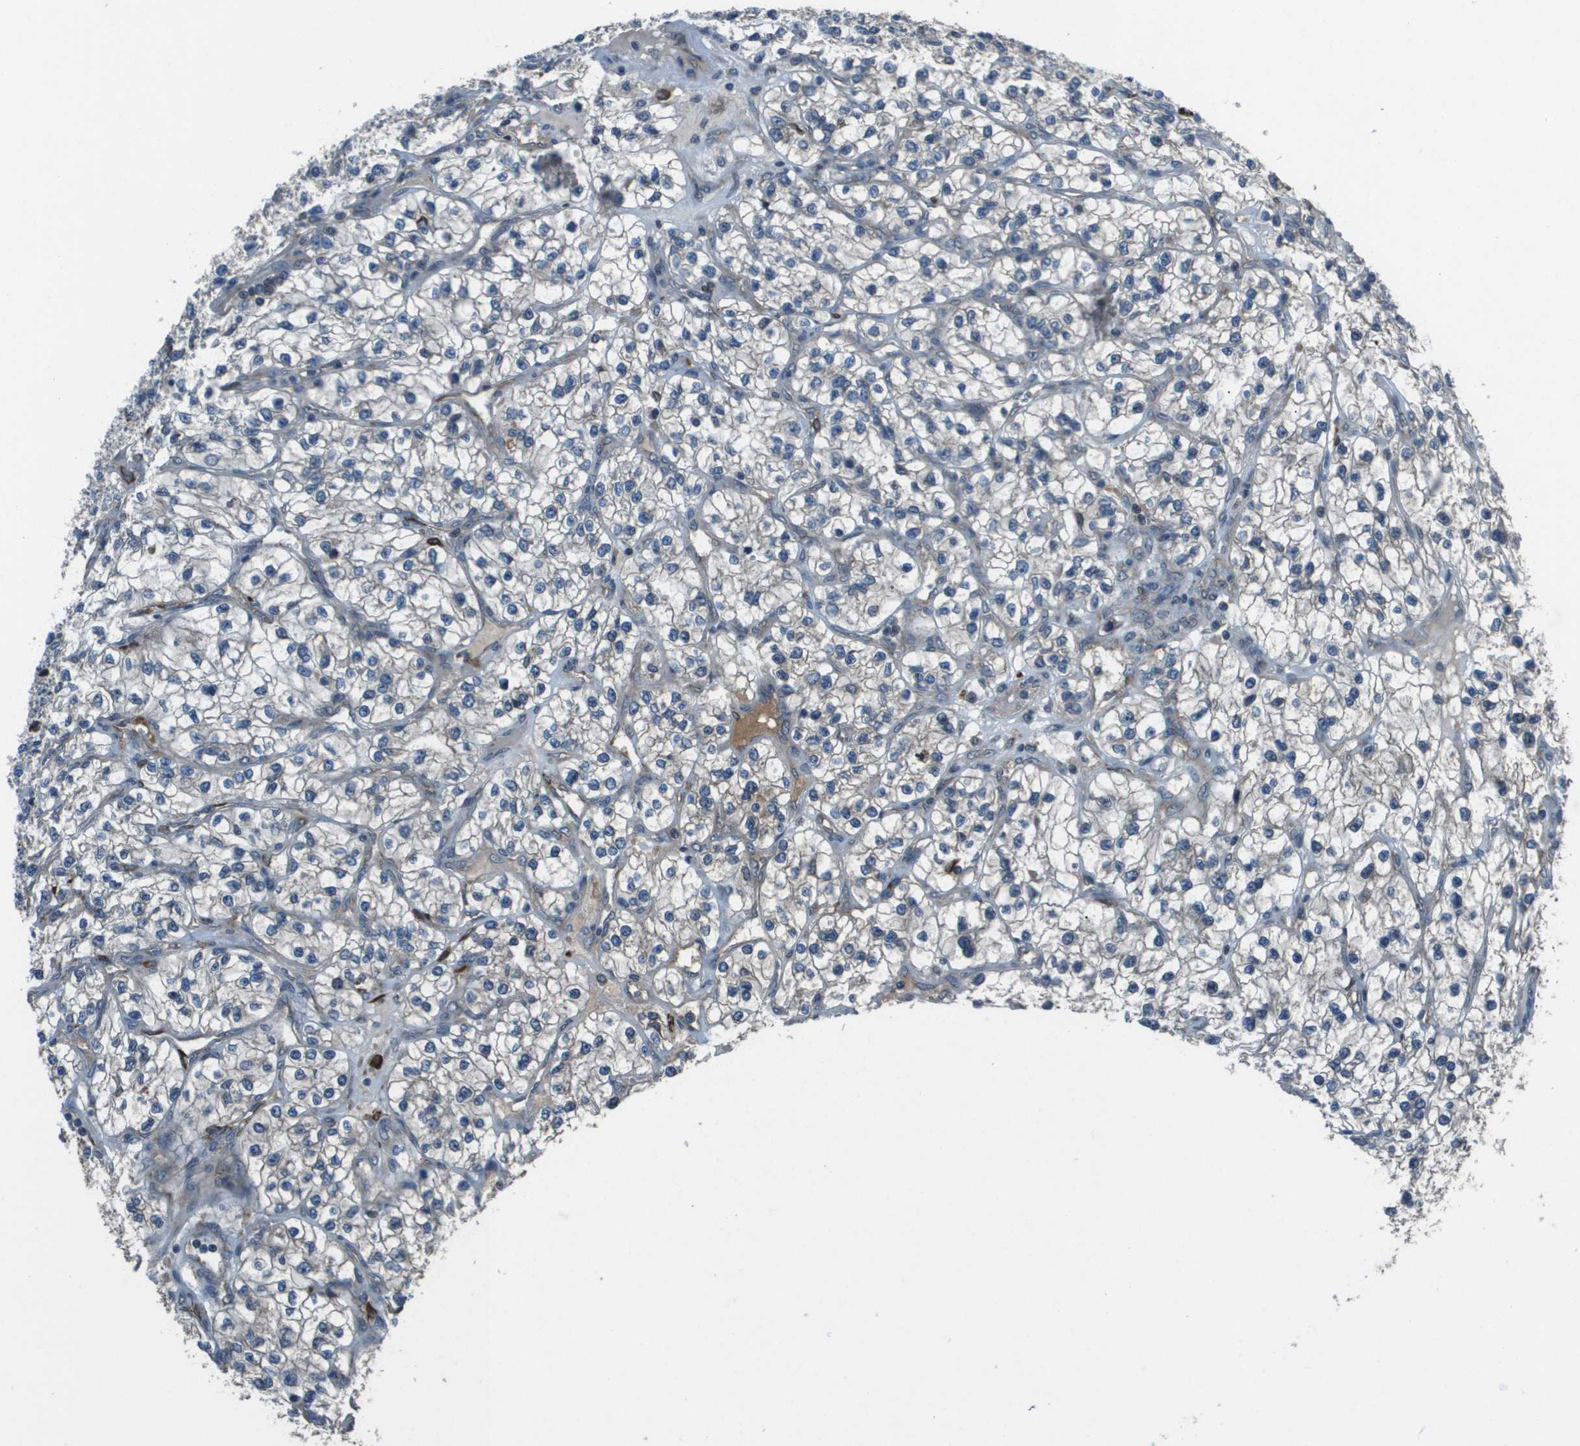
{"staining": {"intensity": "negative", "quantity": "none", "location": "none"}, "tissue": "renal cancer", "cell_type": "Tumor cells", "image_type": "cancer", "snomed": [{"axis": "morphology", "description": "Adenocarcinoma, NOS"}, {"axis": "topography", "description": "Kidney"}], "caption": "There is no significant staining in tumor cells of renal cancer (adenocarcinoma).", "gene": "GOSR2", "patient": {"sex": "female", "age": 57}}